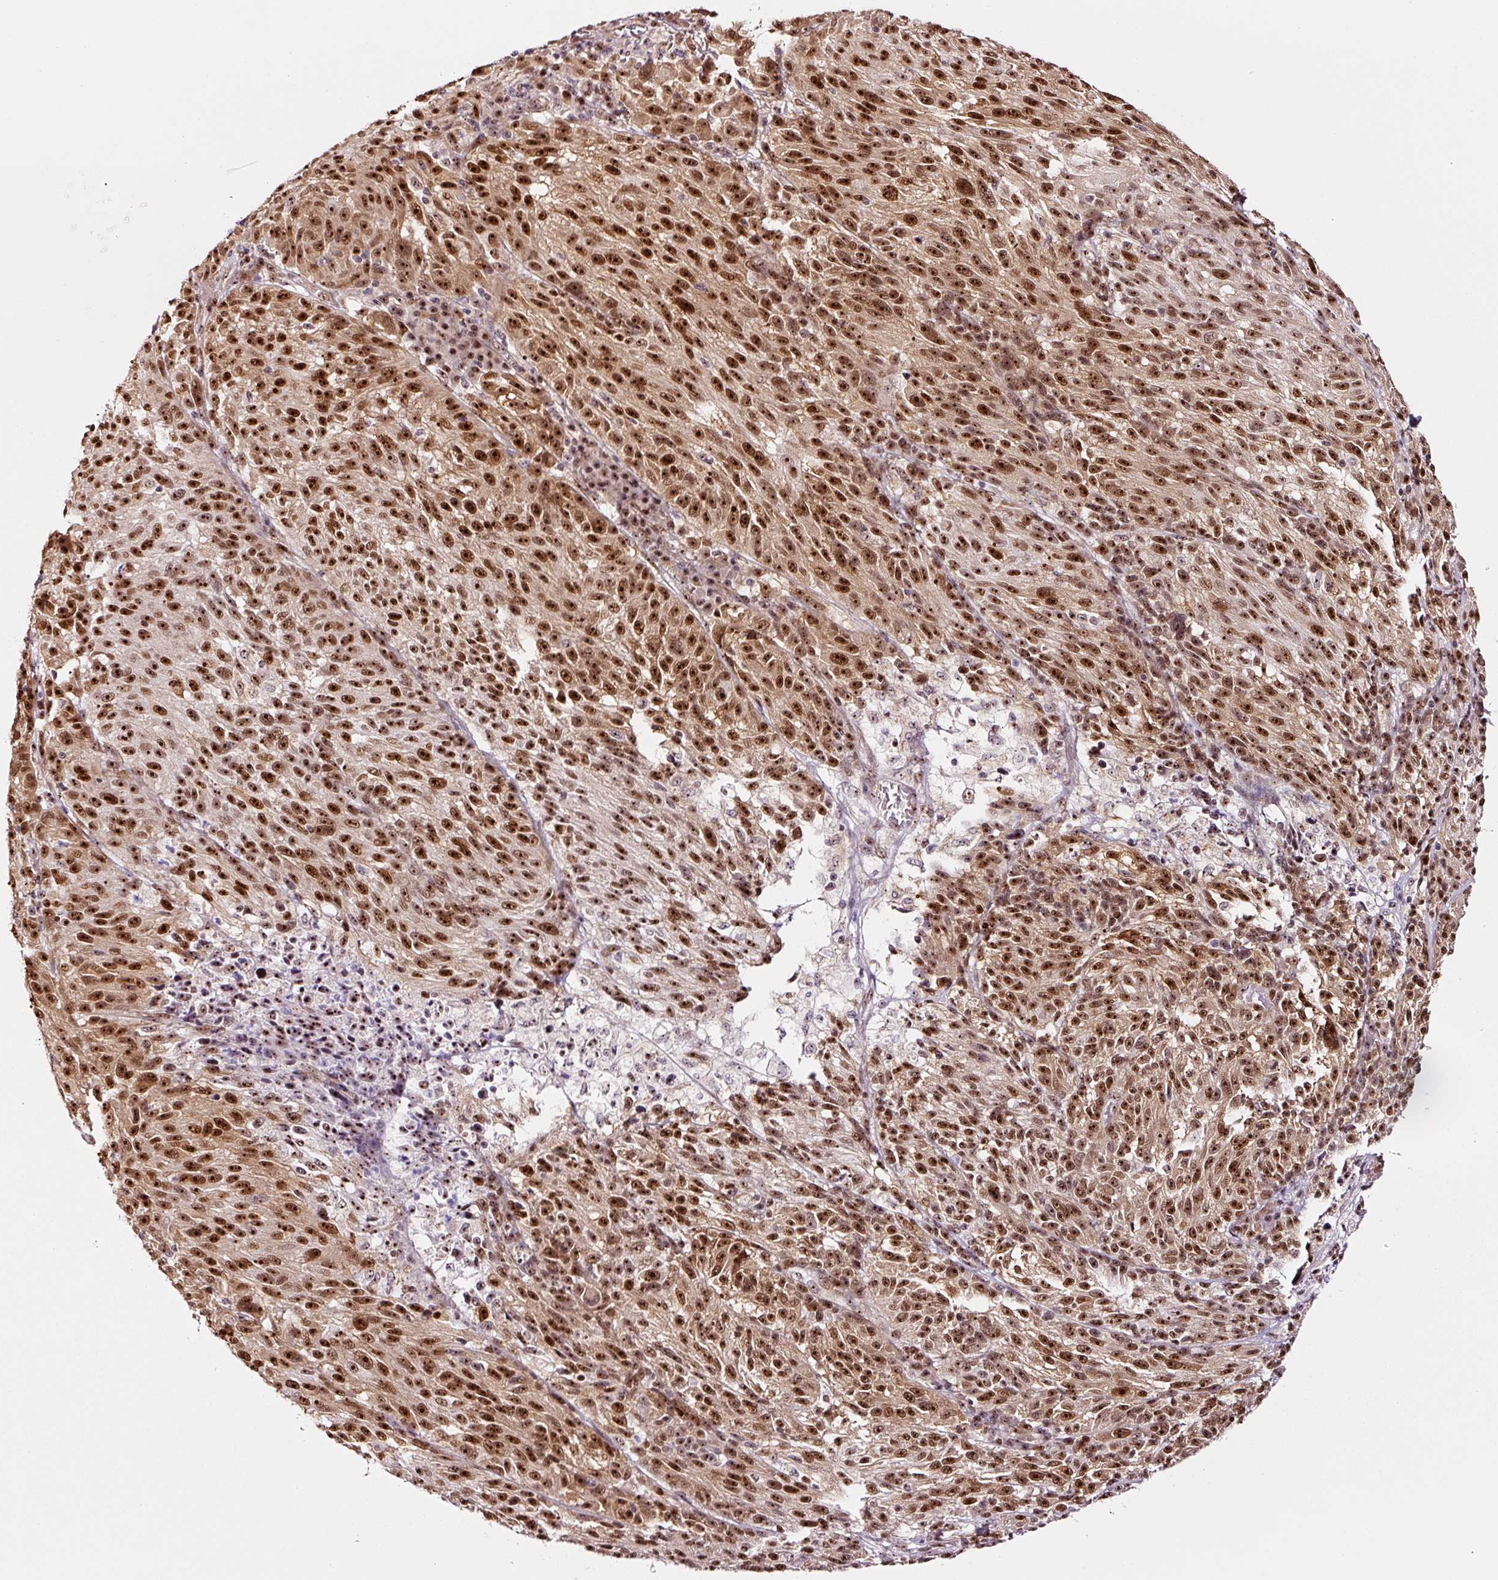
{"staining": {"intensity": "strong", "quantity": ">75%", "location": "cytoplasmic/membranous,nuclear"}, "tissue": "melanoma", "cell_type": "Tumor cells", "image_type": "cancer", "snomed": [{"axis": "morphology", "description": "Malignant melanoma, NOS"}, {"axis": "topography", "description": "Skin"}], "caption": "IHC photomicrograph of malignant melanoma stained for a protein (brown), which reveals high levels of strong cytoplasmic/membranous and nuclear positivity in approximately >75% of tumor cells.", "gene": "GNL3", "patient": {"sex": "male", "age": 53}}